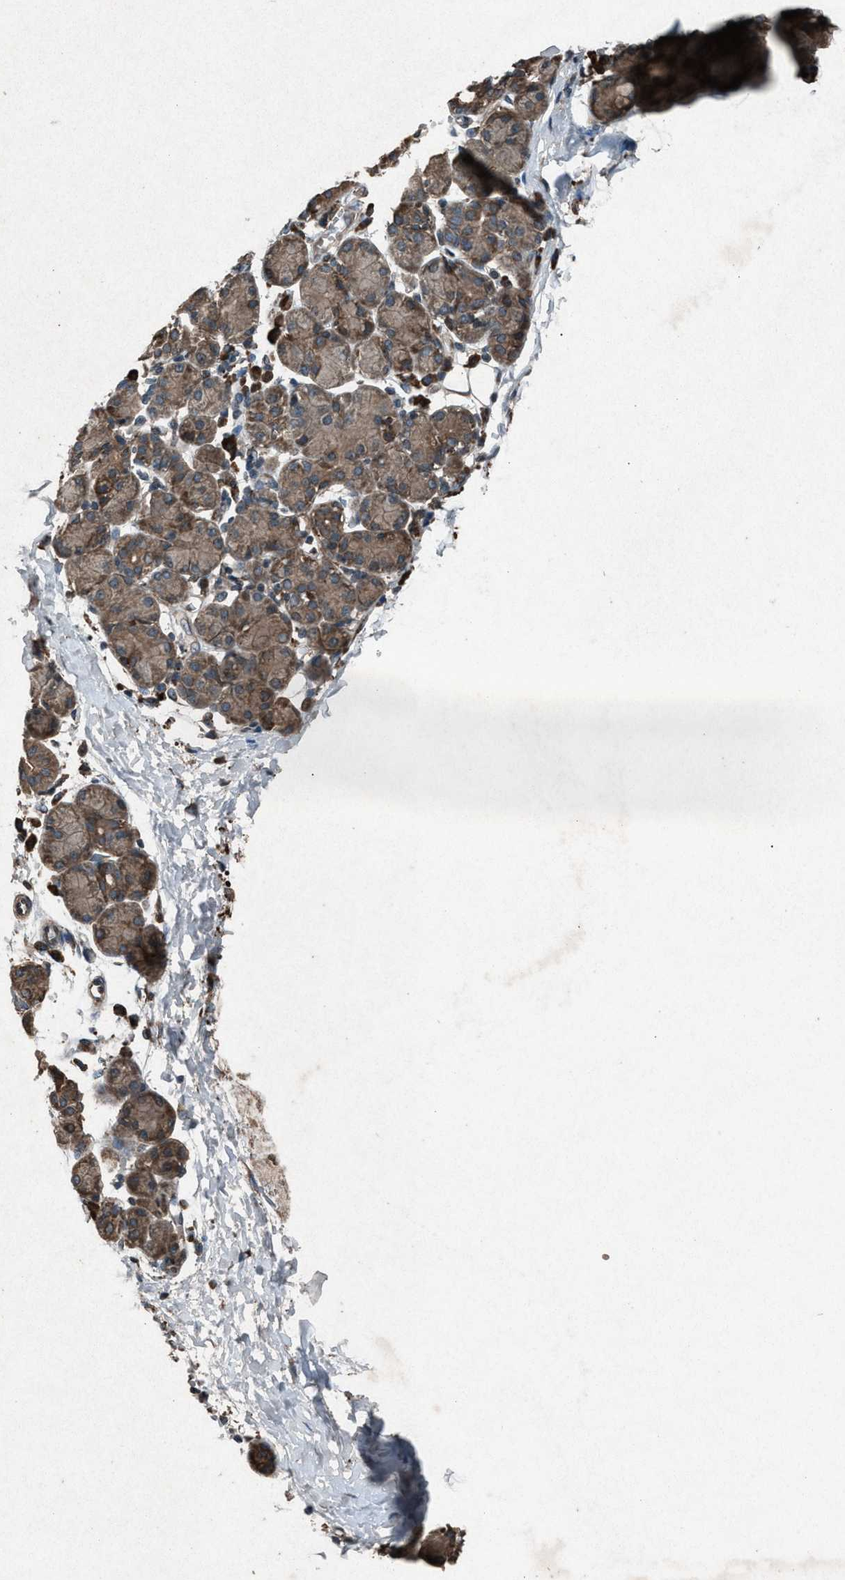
{"staining": {"intensity": "moderate", "quantity": ">75%", "location": "cytoplasmic/membranous"}, "tissue": "salivary gland", "cell_type": "Glandular cells", "image_type": "normal", "snomed": [{"axis": "morphology", "description": "Normal tissue, NOS"}, {"axis": "morphology", "description": "Inflammation, NOS"}, {"axis": "topography", "description": "Lymph node"}, {"axis": "topography", "description": "Salivary gland"}], "caption": "Immunohistochemical staining of normal salivary gland reveals medium levels of moderate cytoplasmic/membranous expression in approximately >75% of glandular cells.", "gene": "CALR", "patient": {"sex": "male", "age": 3}}